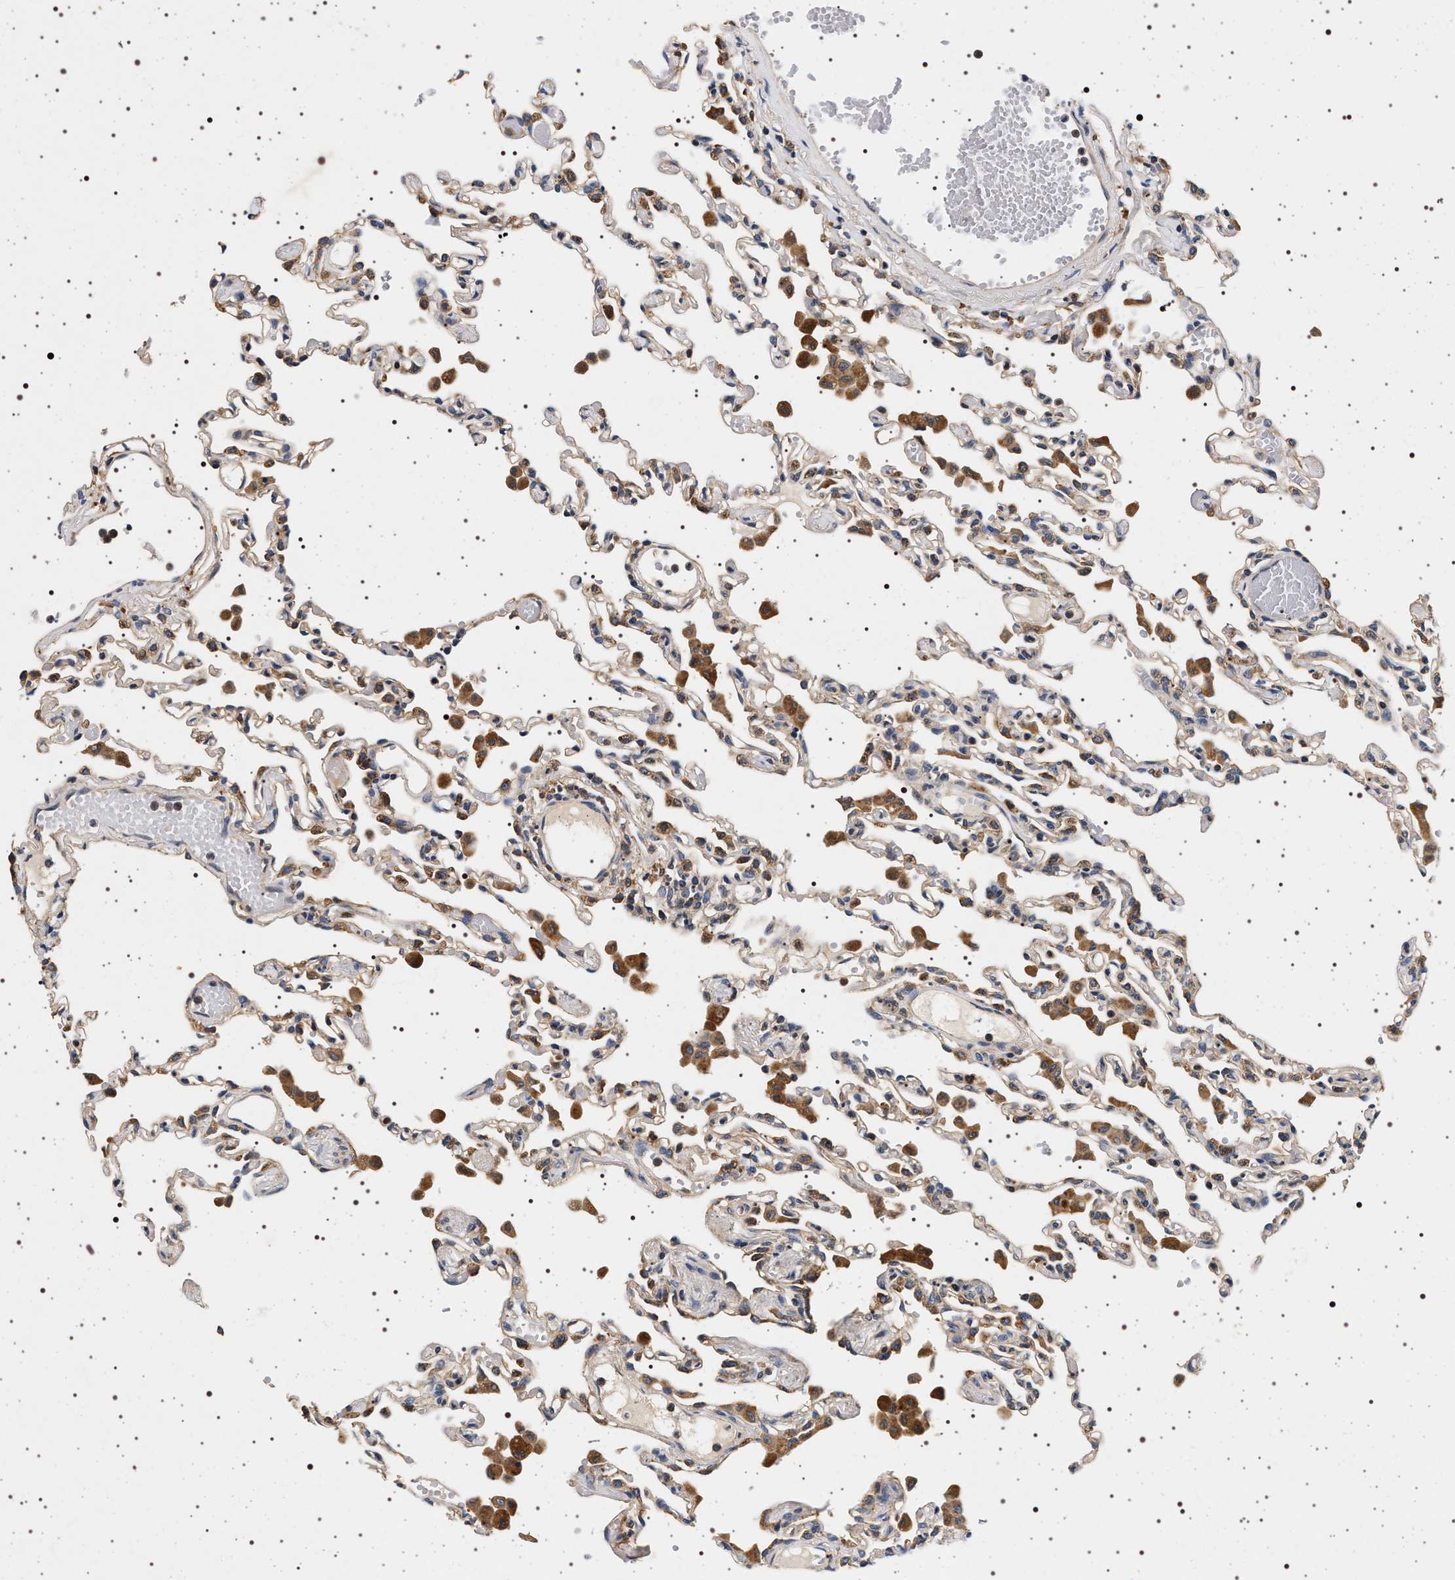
{"staining": {"intensity": "weak", "quantity": "<25%", "location": "cytoplasmic/membranous"}, "tissue": "lung", "cell_type": "Alveolar cells", "image_type": "normal", "snomed": [{"axis": "morphology", "description": "Normal tissue, NOS"}, {"axis": "topography", "description": "Bronchus"}, {"axis": "topography", "description": "Lung"}], "caption": "A high-resolution photomicrograph shows immunohistochemistry staining of normal lung, which demonstrates no significant positivity in alveolar cells. The staining was performed using DAB (3,3'-diaminobenzidine) to visualize the protein expression in brown, while the nuclei were stained in blue with hematoxylin (Magnification: 20x).", "gene": "DCBLD2", "patient": {"sex": "female", "age": 49}}